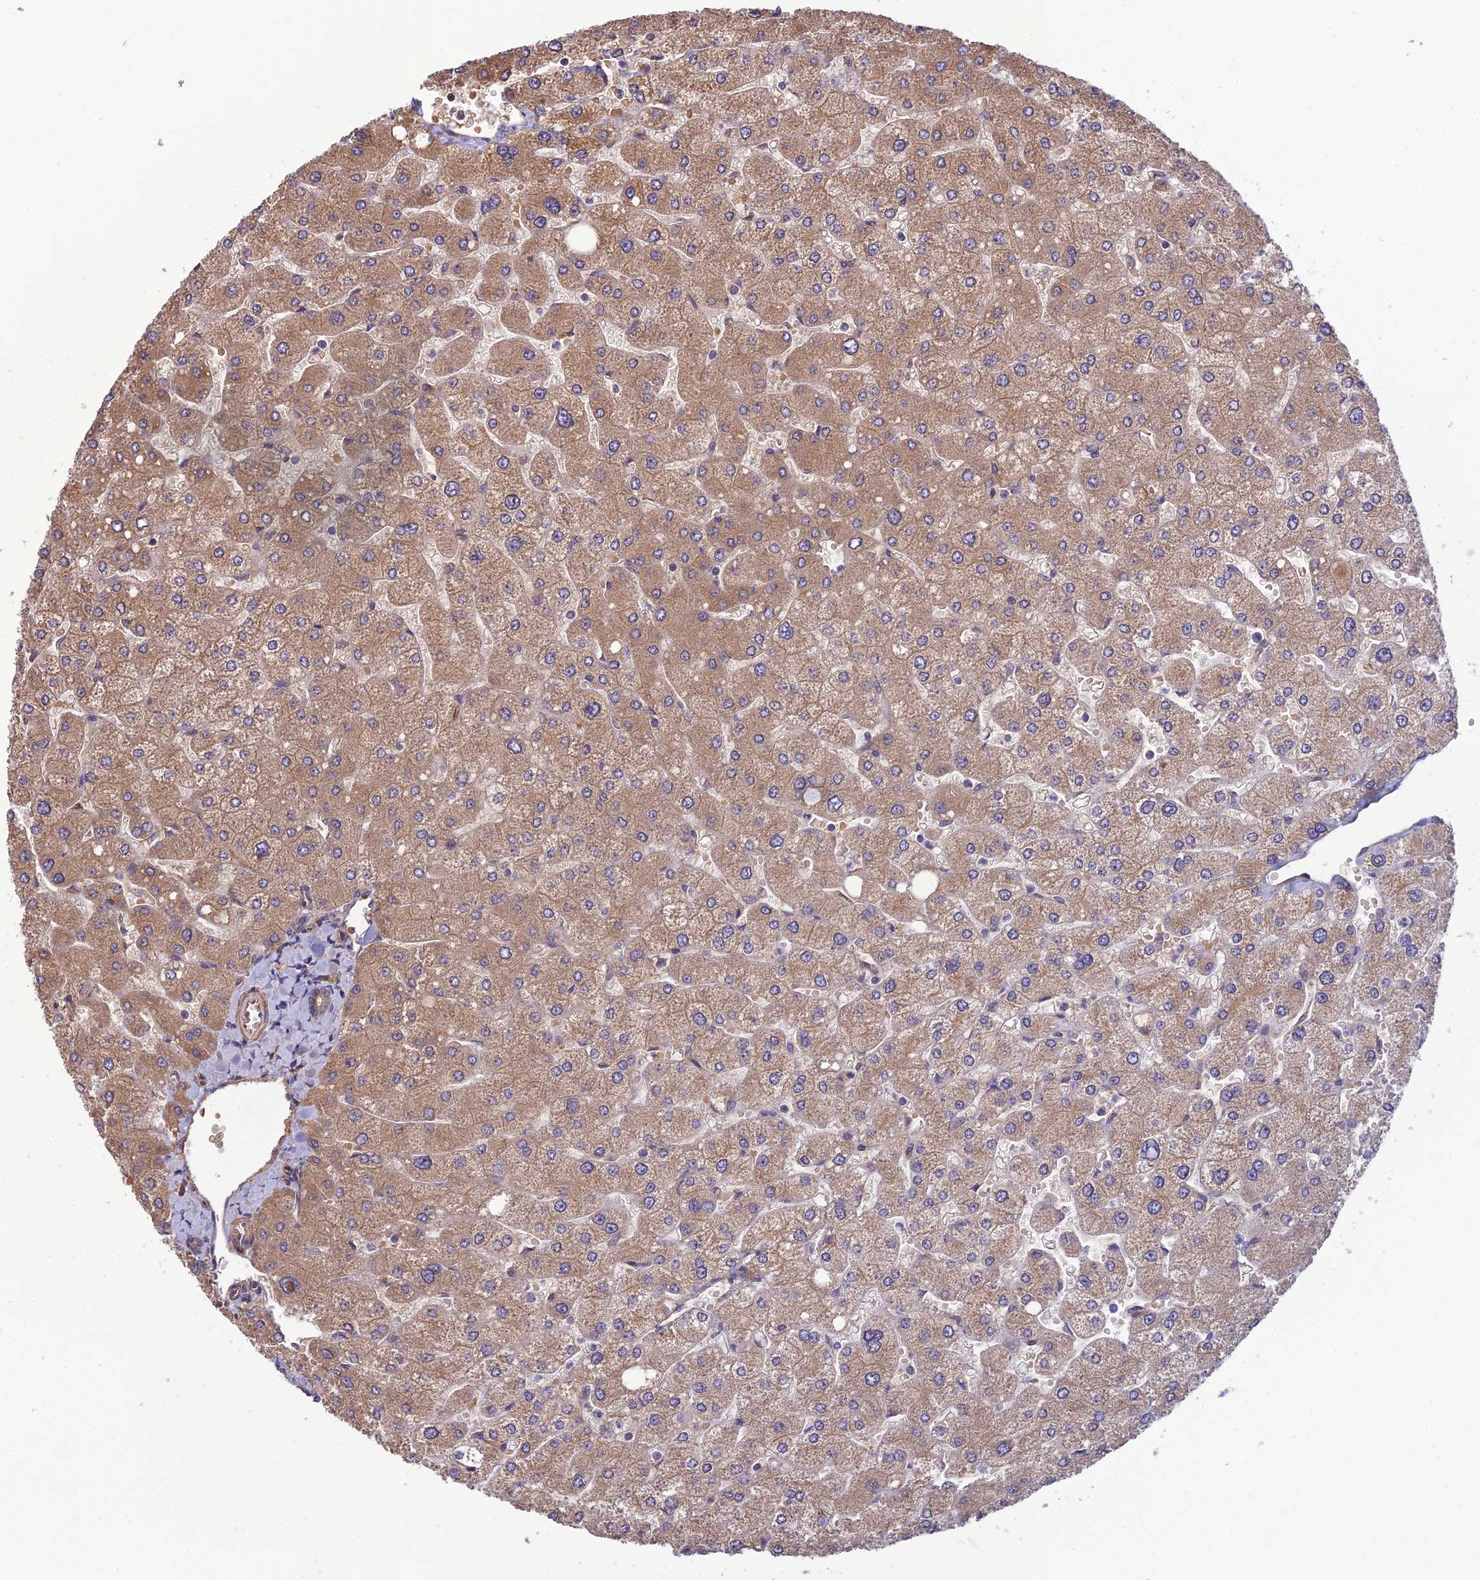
{"staining": {"intensity": "weak", "quantity": ">75%", "location": "cytoplasmic/membranous"}, "tissue": "liver", "cell_type": "Cholangiocytes", "image_type": "normal", "snomed": [{"axis": "morphology", "description": "Normal tissue, NOS"}, {"axis": "topography", "description": "Liver"}], "caption": "The histopathology image displays staining of benign liver, revealing weak cytoplasmic/membranous protein staining (brown color) within cholangiocytes.", "gene": "WDR24", "patient": {"sex": "male", "age": 55}}